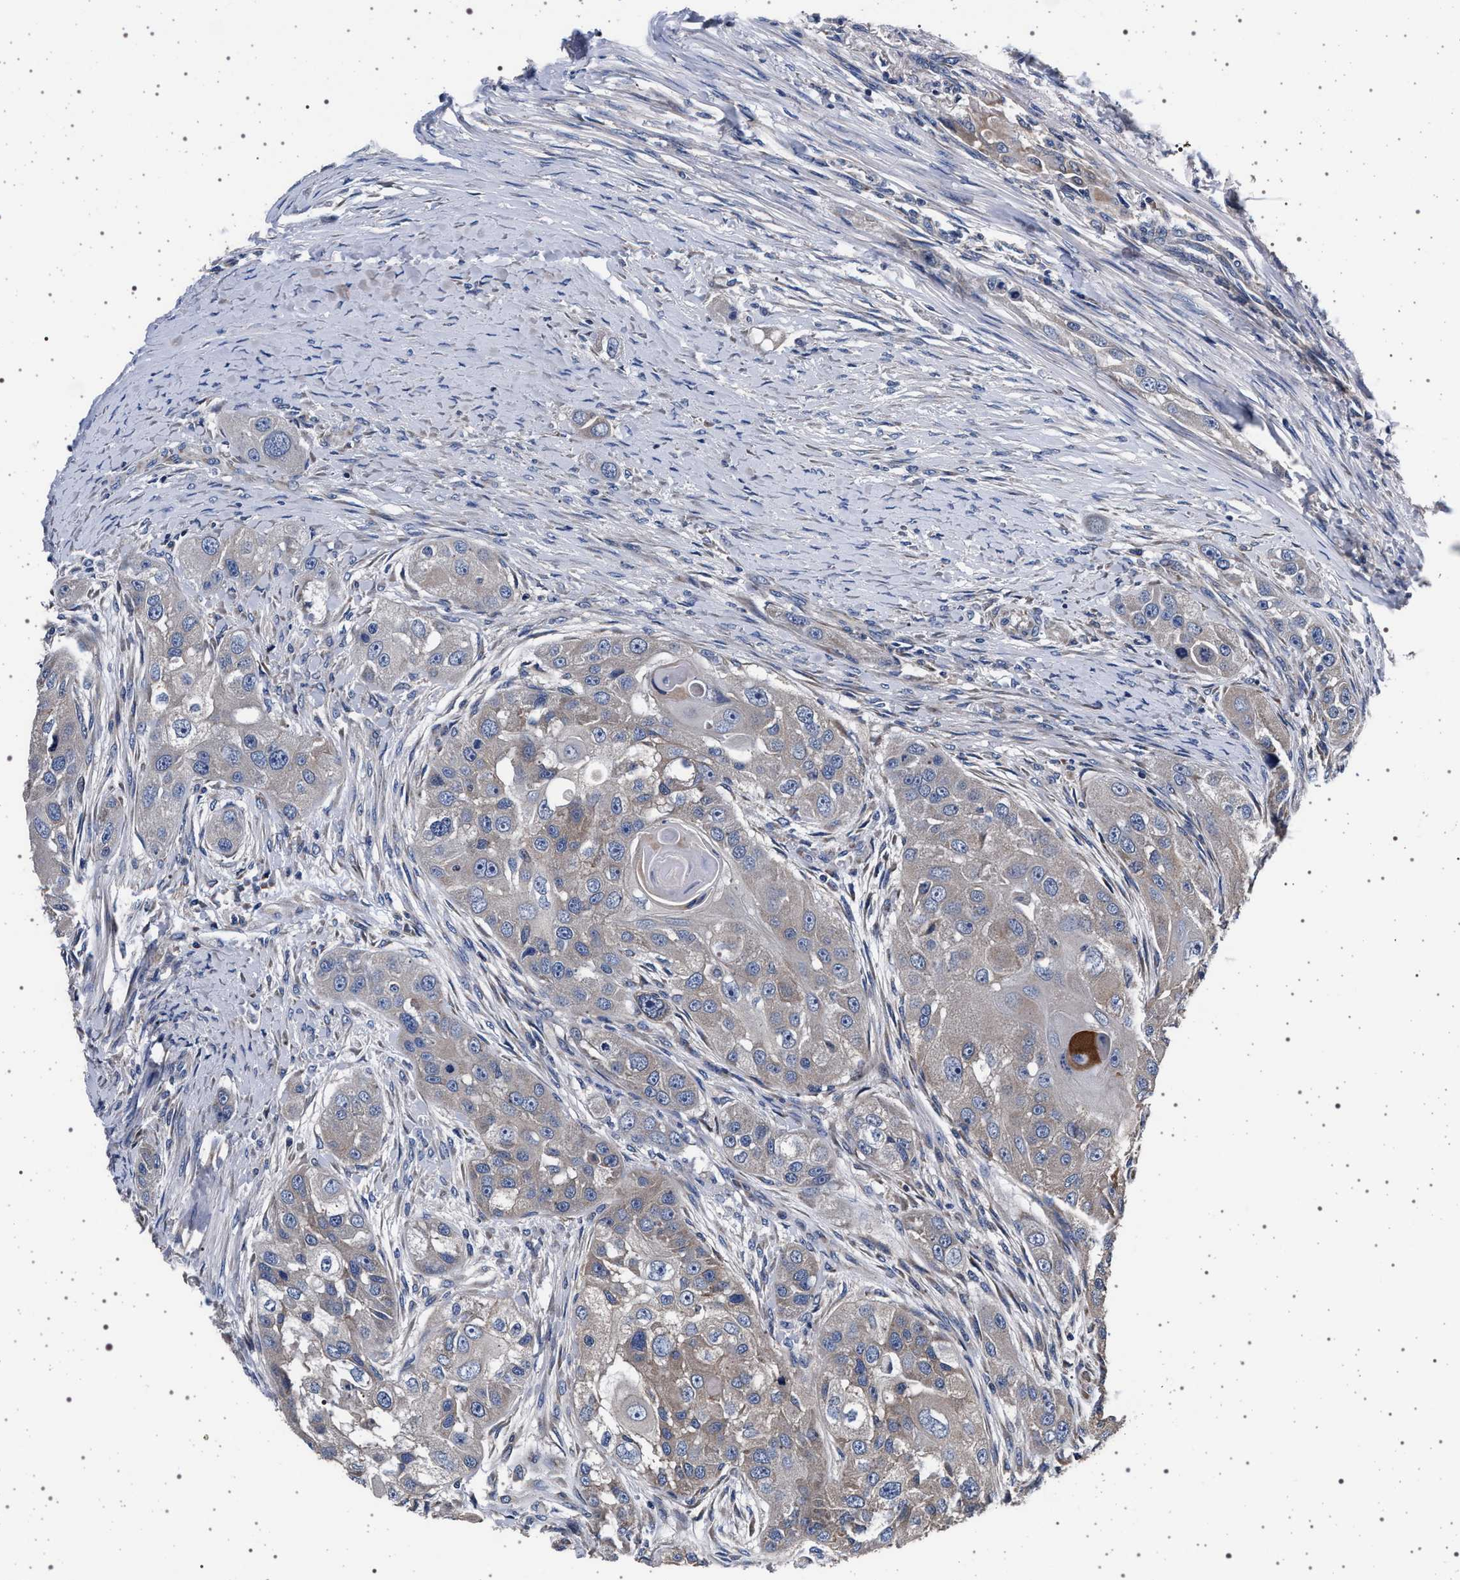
{"staining": {"intensity": "negative", "quantity": "none", "location": "none"}, "tissue": "head and neck cancer", "cell_type": "Tumor cells", "image_type": "cancer", "snomed": [{"axis": "morphology", "description": "Normal tissue, NOS"}, {"axis": "morphology", "description": "Squamous cell carcinoma, NOS"}, {"axis": "topography", "description": "Skeletal muscle"}, {"axis": "topography", "description": "Head-Neck"}], "caption": "IHC of human squamous cell carcinoma (head and neck) demonstrates no staining in tumor cells.", "gene": "MAP3K2", "patient": {"sex": "male", "age": 51}}